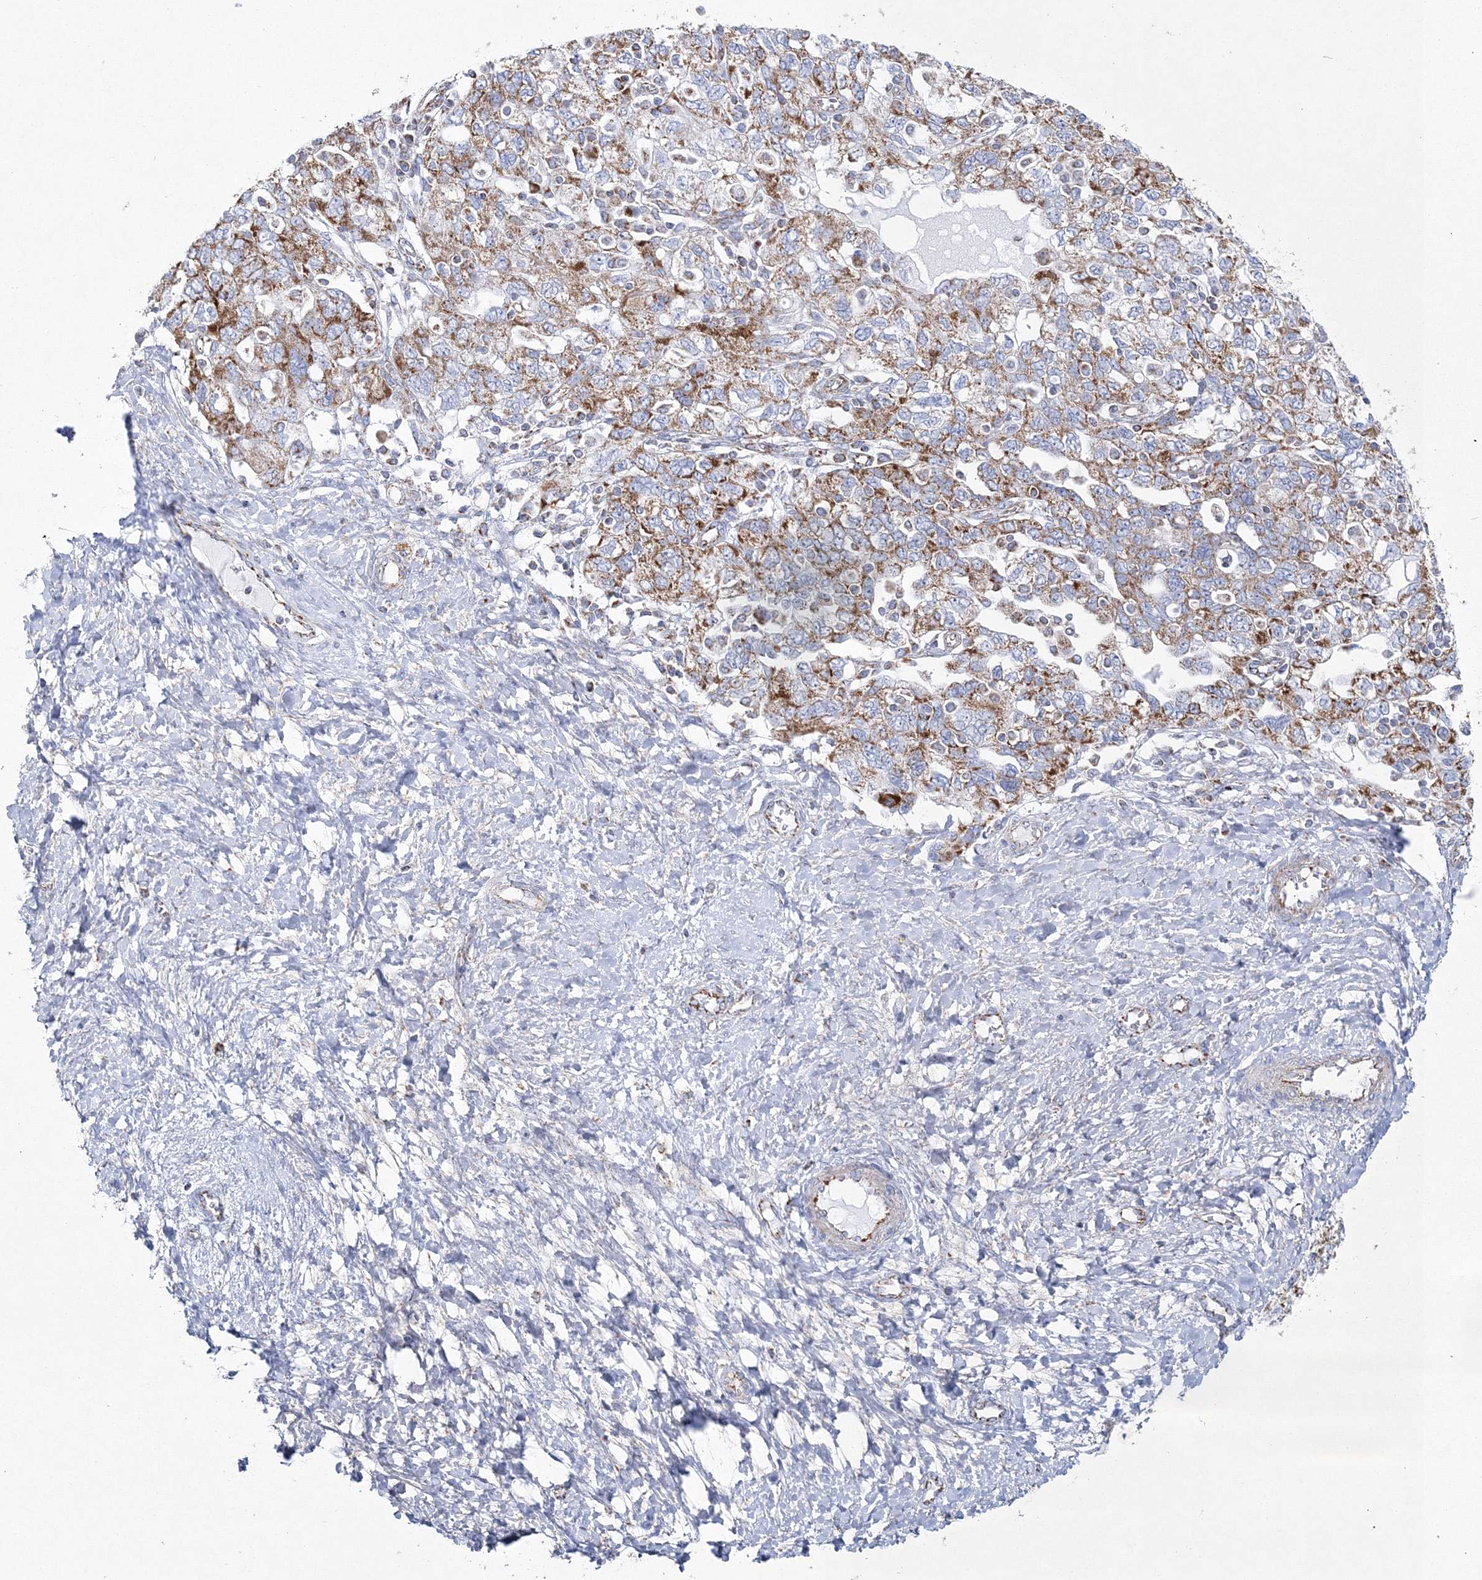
{"staining": {"intensity": "moderate", "quantity": ">75%", "location": "cytoplasmic/membranous"}, "tissue": "ovarian cancer", "cell_type": "Tumor cells", "image_type": "cancer", "snomed": [{"axis": "morphology", "description": "Carcinoma, NOS"}, {"axis": "morphology", "description": "Cystadenocarcinoma, serous, NOS"}, {"axis": "topography", "description": "Ovary"}], "caption": "An immunohistochemistry (IHC) histopathology image of tumor tissue is shown. Protein staining in brown labels moderate cytoplasmic/membranous positivity in ovarian cancer (carcinoma) within tumor cells.", "gene": "HIBCH", "patient": {"sex": "female", "age": 69}}